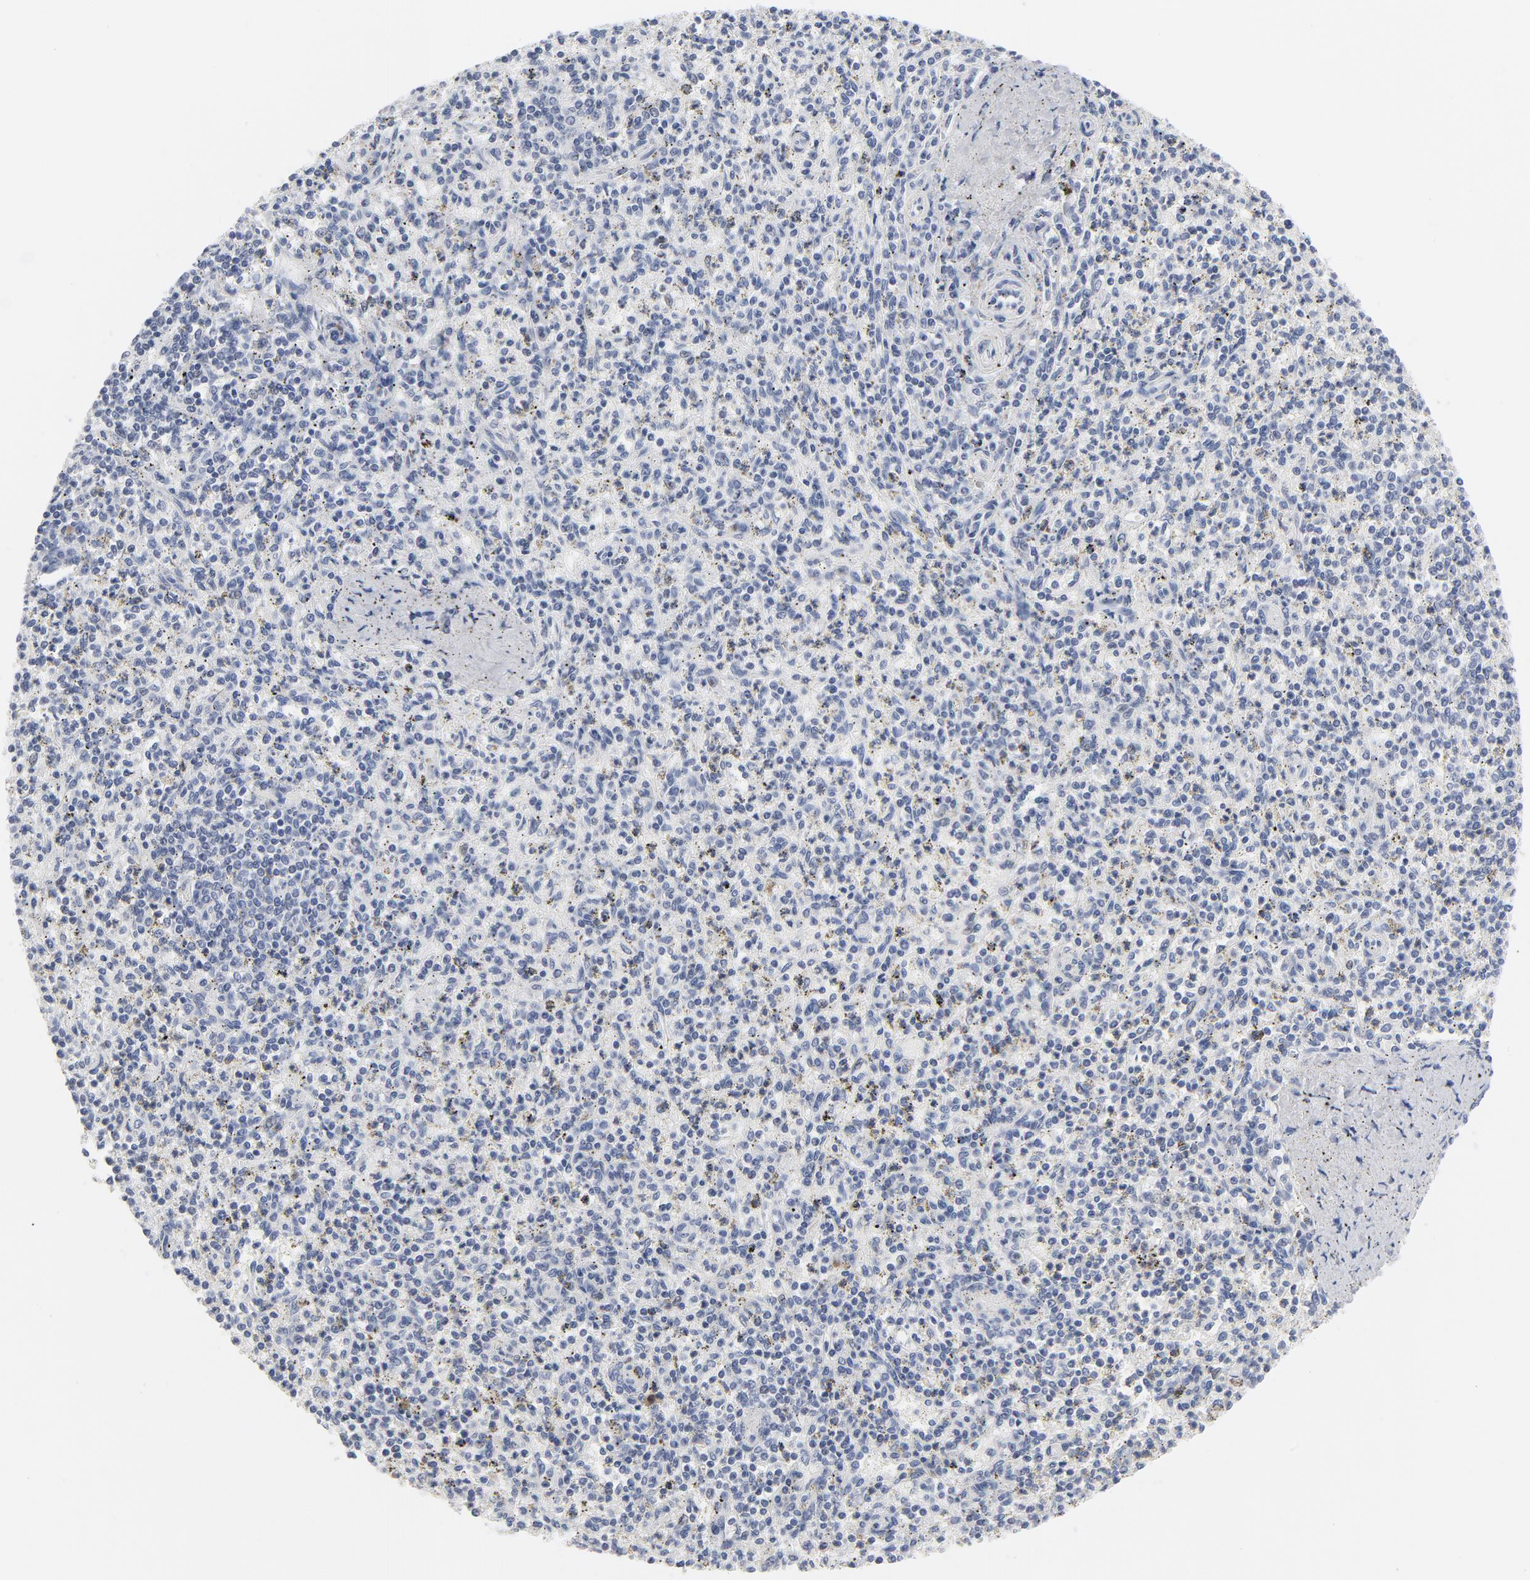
{"staining": {"intensity": "negative", "quantity": "none", "location": "none"}, "tissue": "spleen", "cell_type": "Cells in red pulp", "image_type": "normal", "snomed": [{"axis": "morphology", "description": "Normal tissue, NOS"}, {"axis": "topography", "description": "Spleen"}], "caption": "An image of human spleen is negative for staining in cells in red pulp. (DAB immunohistochemistry visualized using brightfield microscopy, high magnification).", "gene": "KCNK13", "patient": {"sex": "male", "age": 72}}